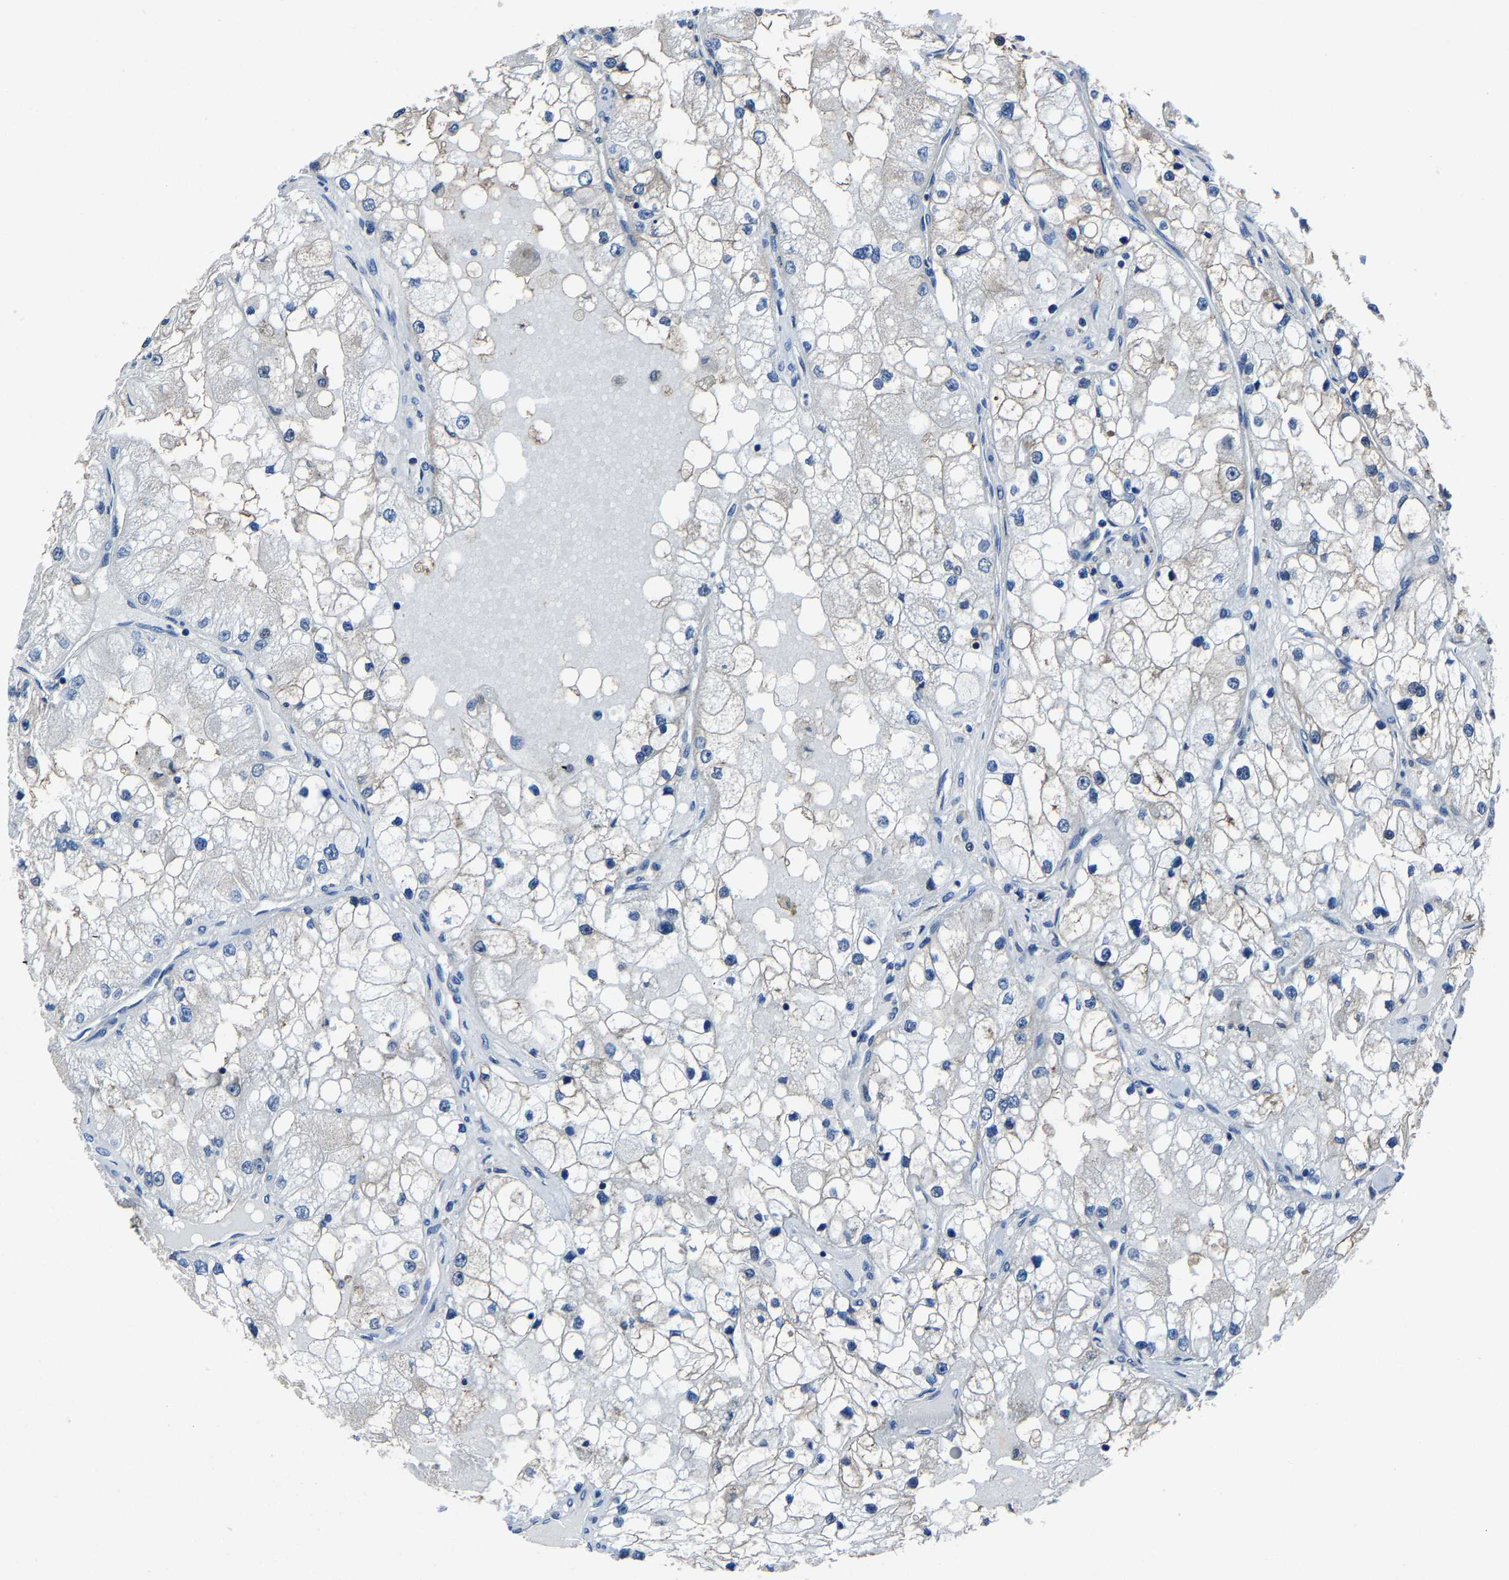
{"staining": {"intensity": "negative", "quantity": "none", "location": "none"}, "tissue": "renal cancer", "cell_type": "Tumor cells", "image_type": "cancer", "snomed": [{"axis": "morphology", "description": "Adenocarcinoma, NOS"}, {"axis": "topography", "description": "Kidney"}], "caption": "Tumor cells show no significant protein positivity in renal cancer (adenocarcinoma).", "gene": "STRBP", "patient": {"sex": "male", "age": 68}}